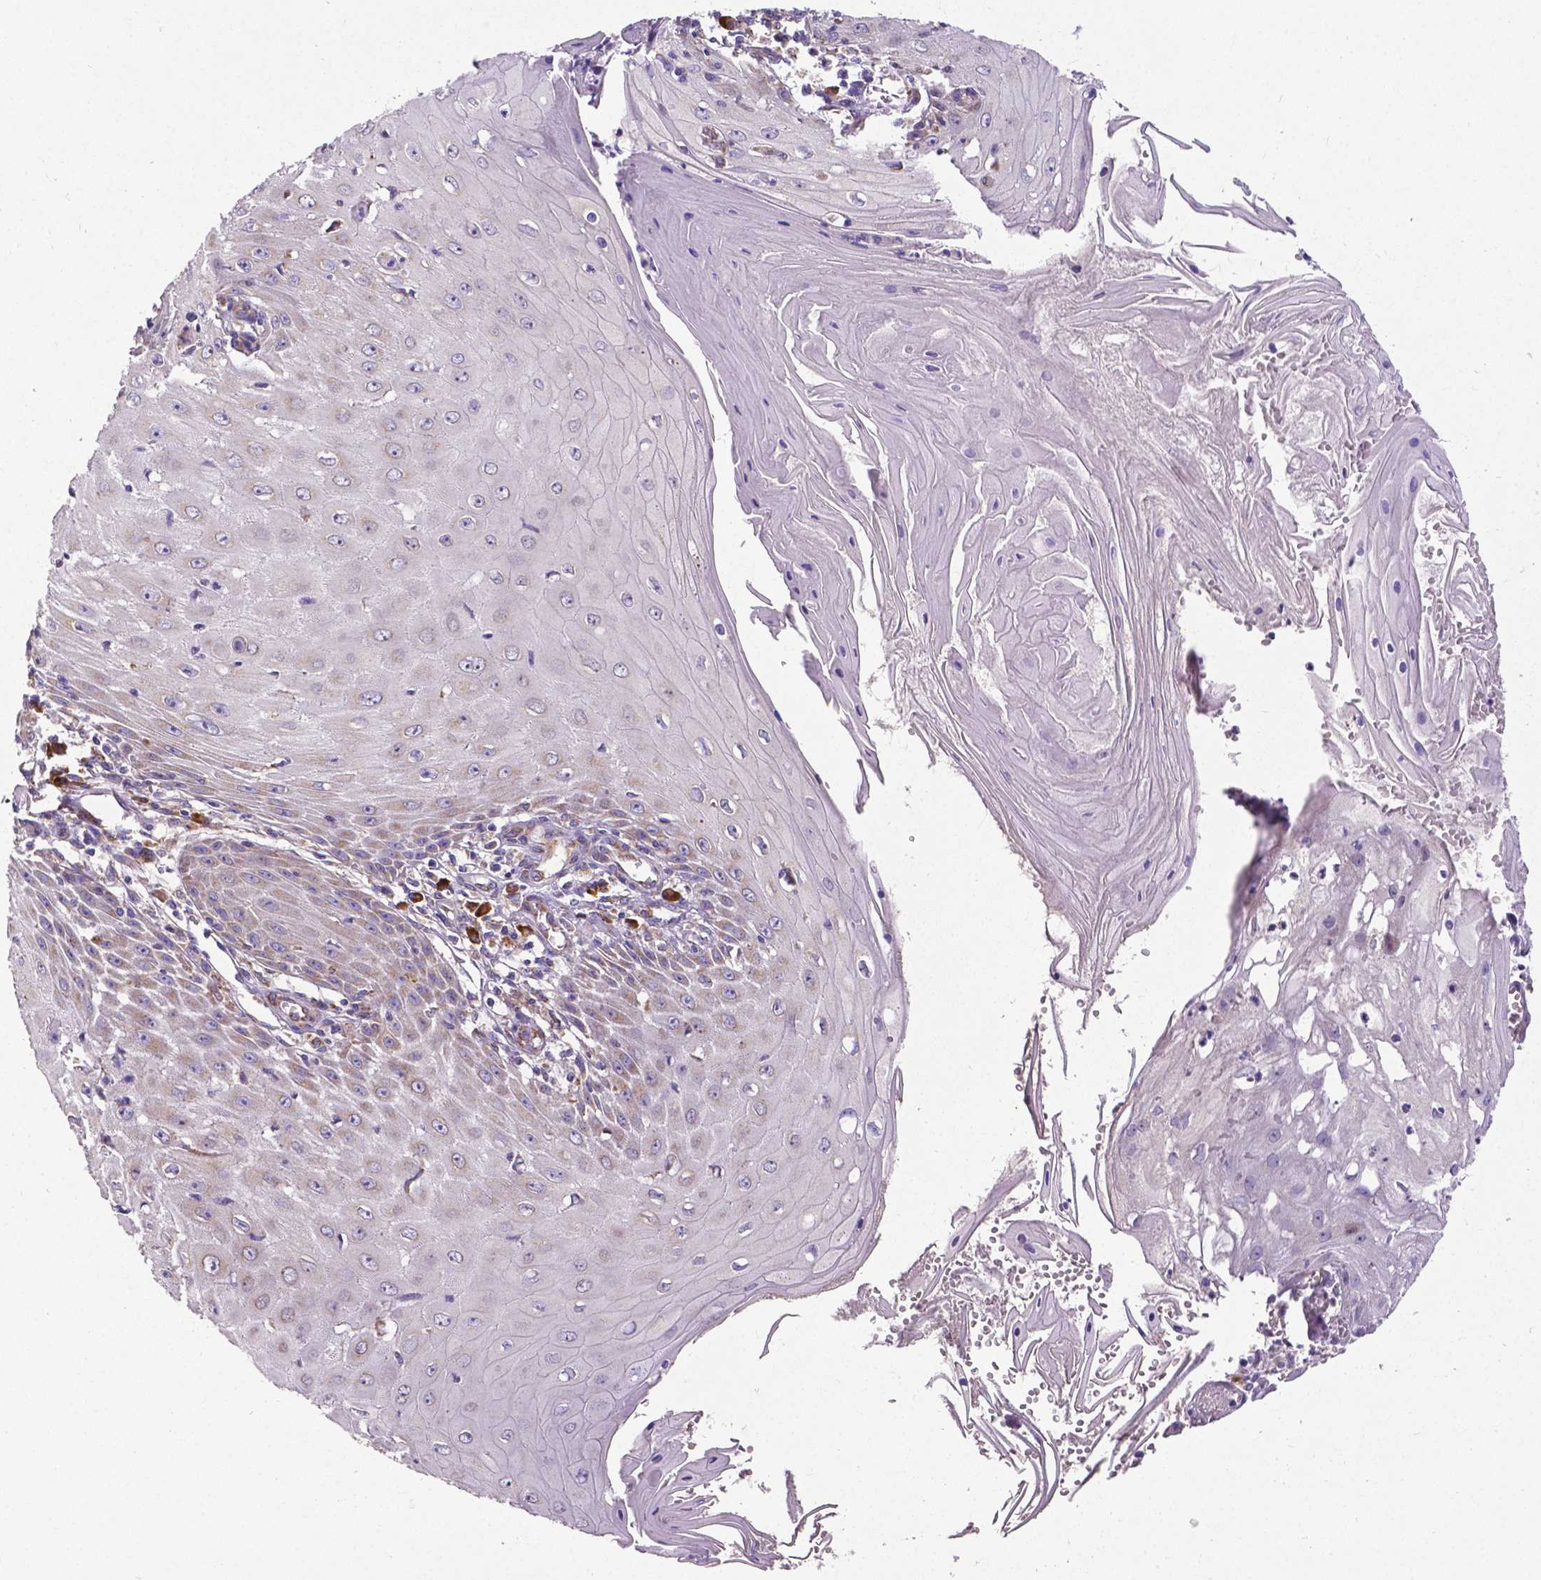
{"staining": {"intensity": "negative", "quantity": "none", "location": "none"}, "tissue": "skin cancer", "cell_type": "Tumor cells", "image_type": "cancer", "snomed": [{"axis": "morphology", "description": "Squamous cell carcinoma, NOS"}, {"axis": "topography", "description": "Skin"}], "caption": "An image of human skin squamous cell carcinoma is negative for staining in tumor cells.", "gene": "MTDH", "patient": {"sex": "female", "age": 73}}